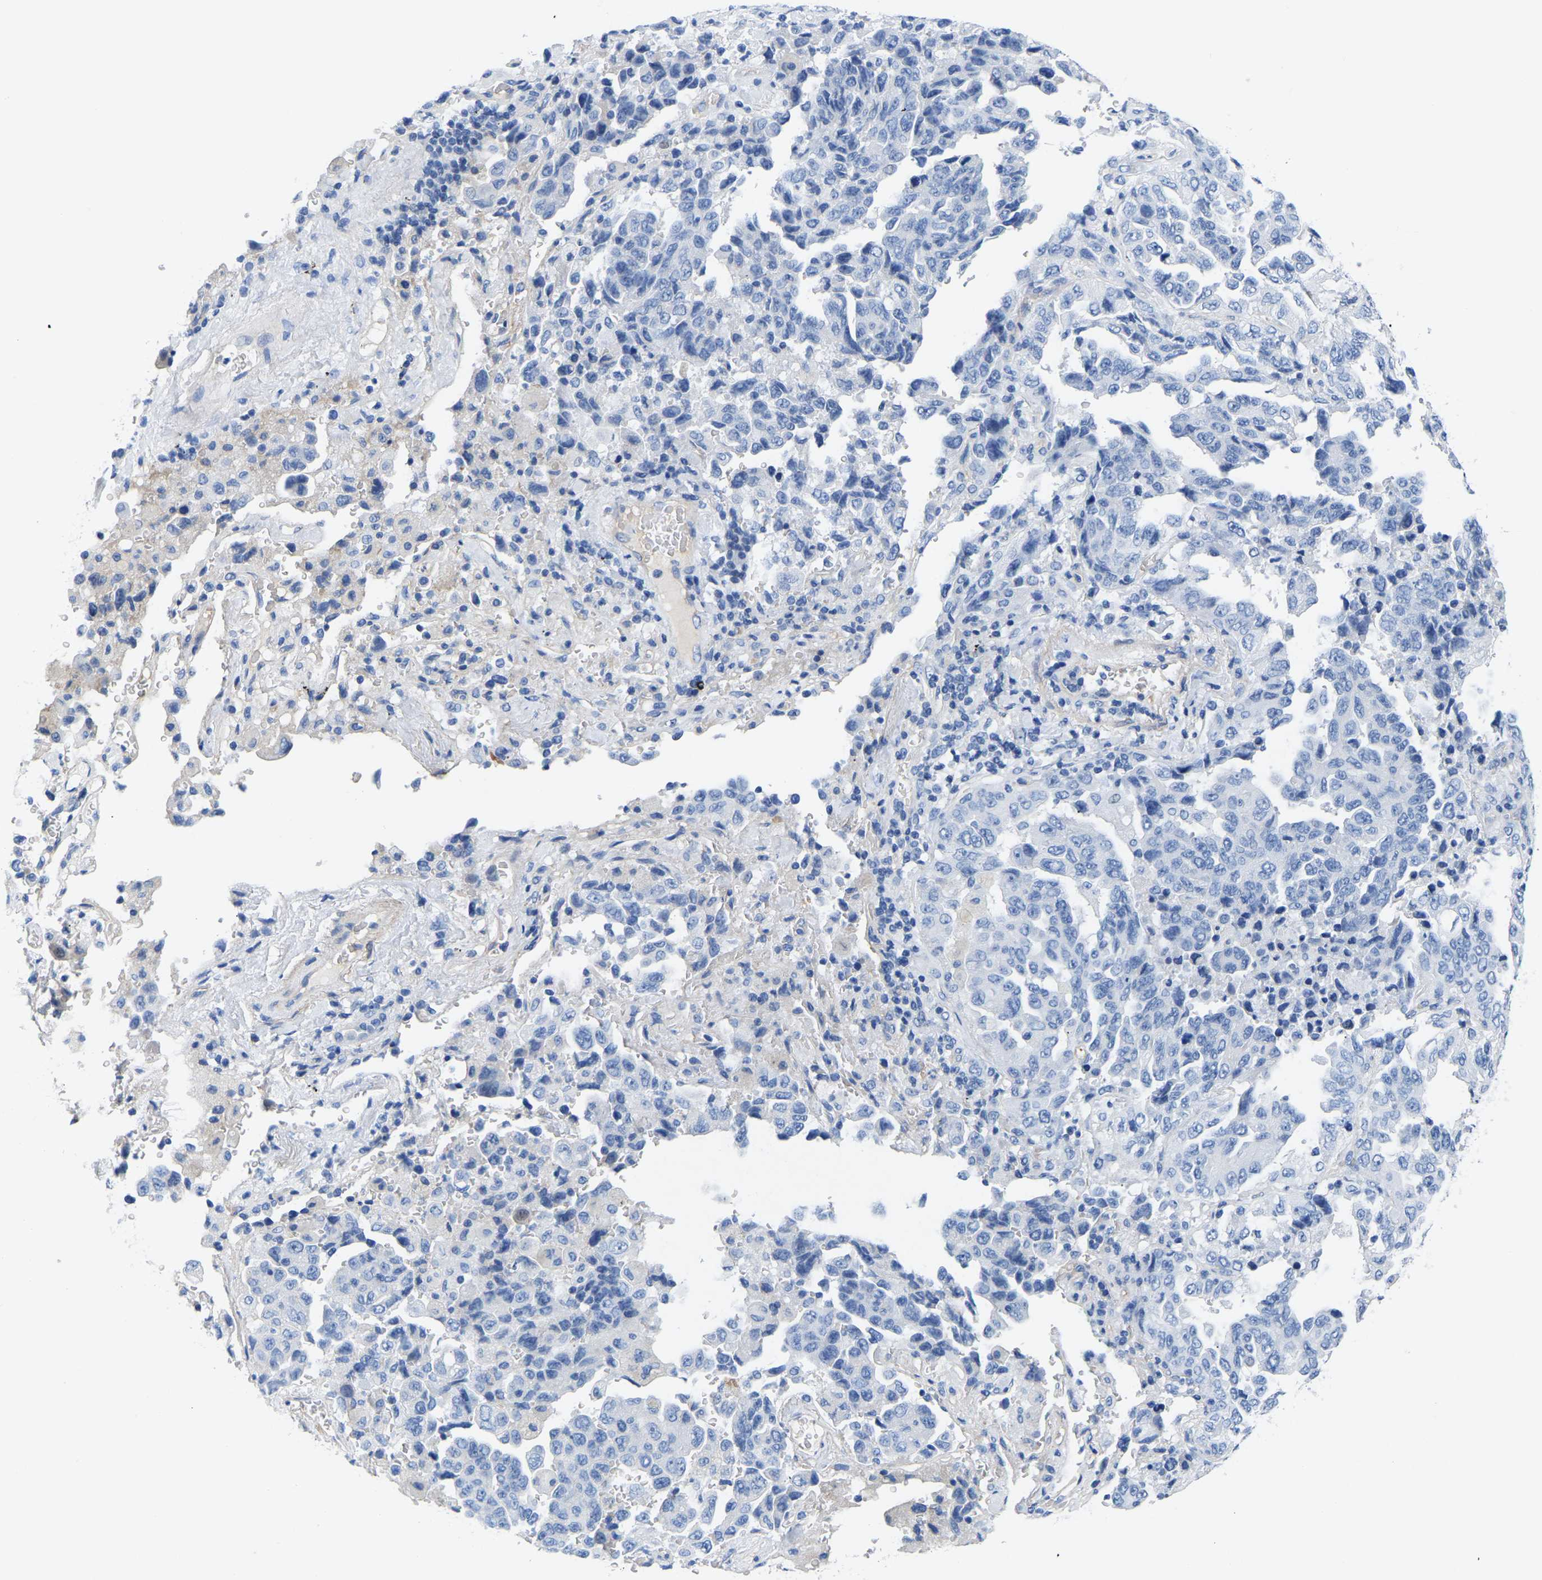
{"staining": {"intensity": "negative", "quantity": "none", "location": "none"}, "tissue": "lung cancer", "cell_type": "Tumor cells", "image_type": "cancer", "snomed": [{"axis": "morphology", "description": "Adenocarcinoma, NOS"}, {"axis": "topography", "description": "Lung"}], "caption": "This image is of lung cancer stained with immunohistochemistry to label a protein in brown with the nuclei are counter-stained blue. There is no positivity in tumor cells. Nuclei are stained in blue.", "gene": "UPK3A", "patient": {"sex": "female", "age": 51}}